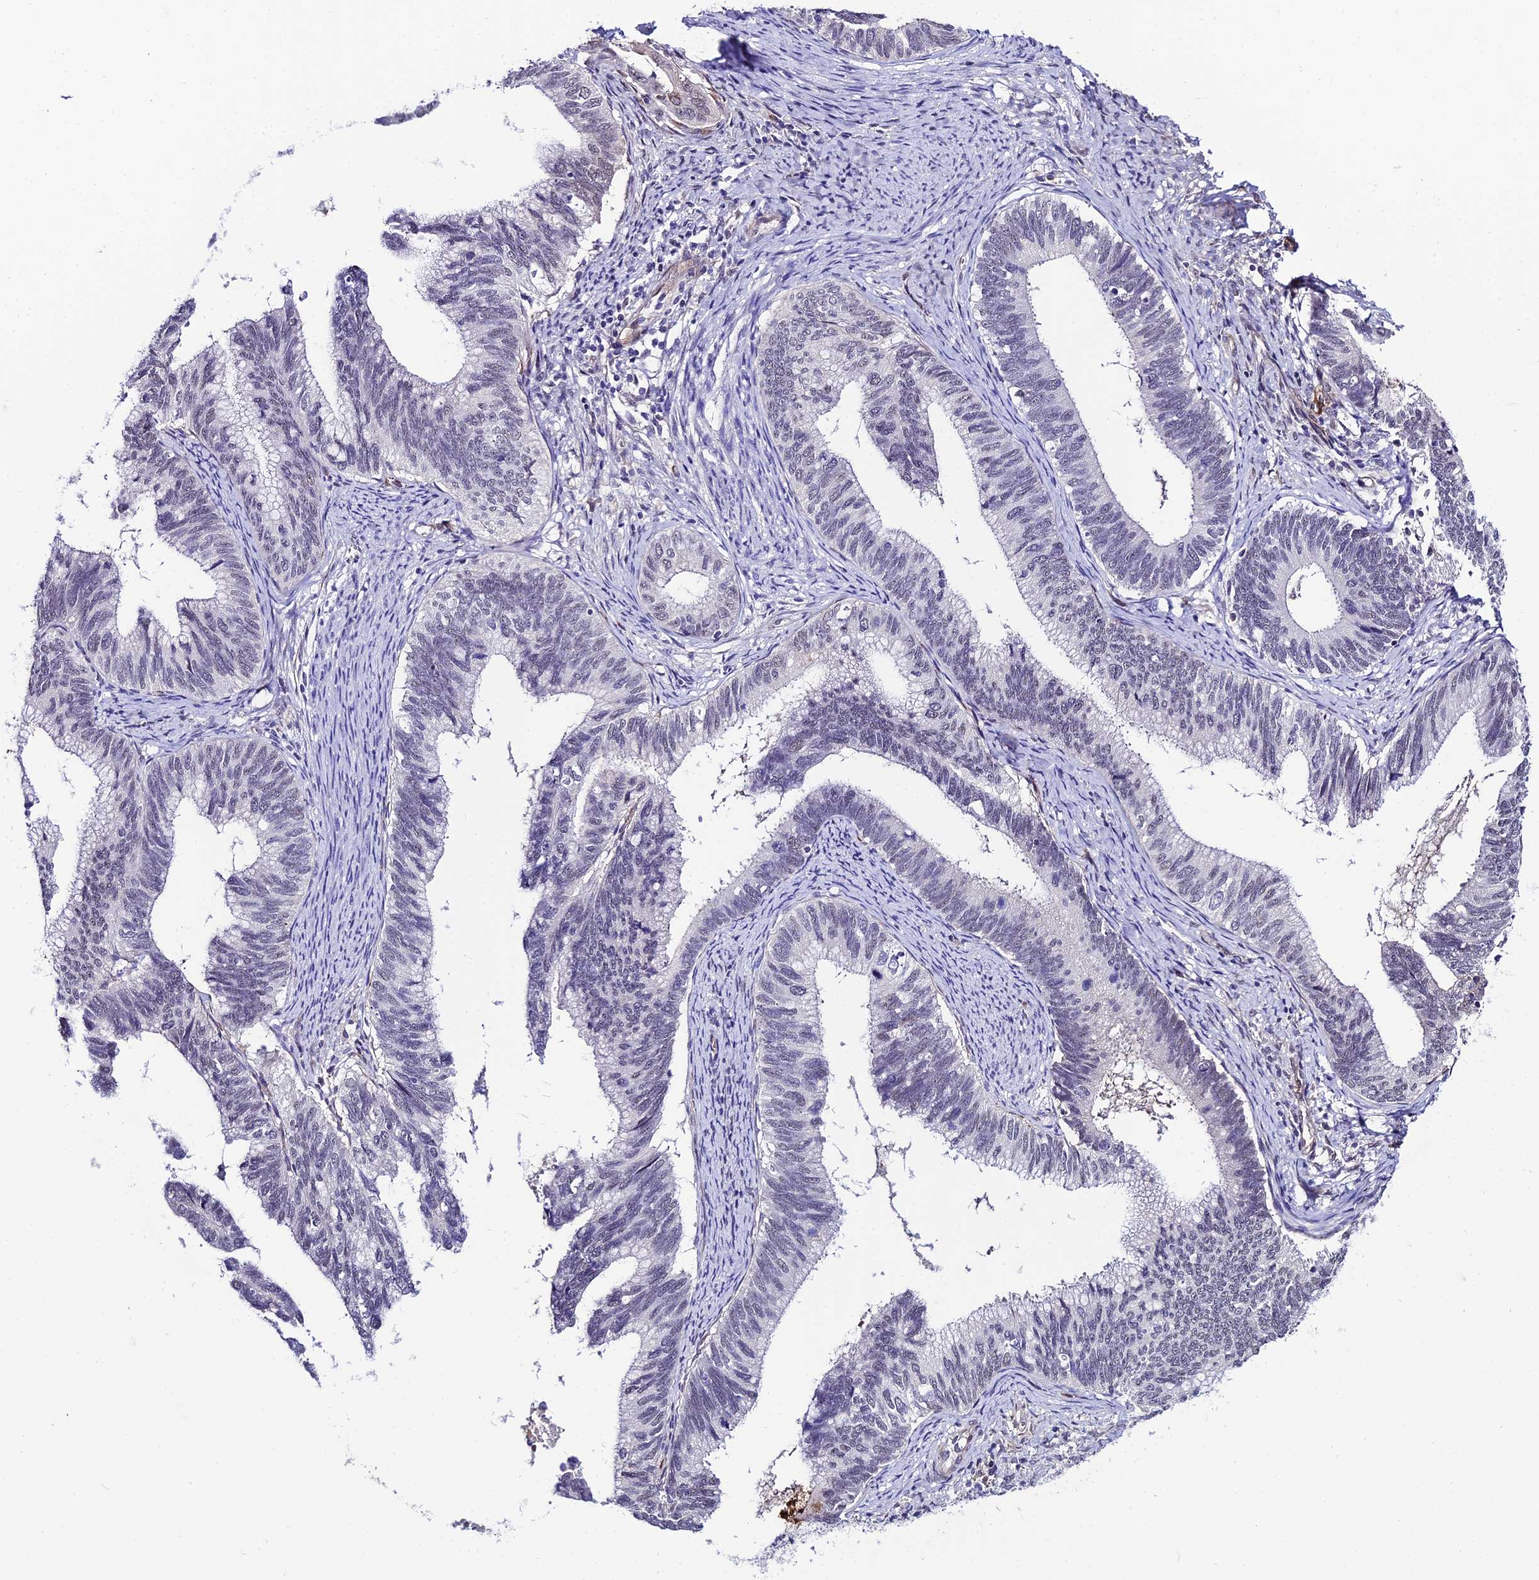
{"staining": {"intensity": "negative", "quantity": "none", "location": "none"}, "tissue": "cervical cancer", "cell_type": "Tumor cells", "image_type": "cancer", "snomed": [{"axis": "morphology", "description": "Adenocarcinoma, NOS"}, {"axis": "topography", "description": "Cervix"}], "caption": "This is an immunohistochemistry image of human cervical cancer (adenocarcinoma). There is no expression in tumor cells.", "gene": "SYT15", "patient": {"sex": "female", "age": 42}}